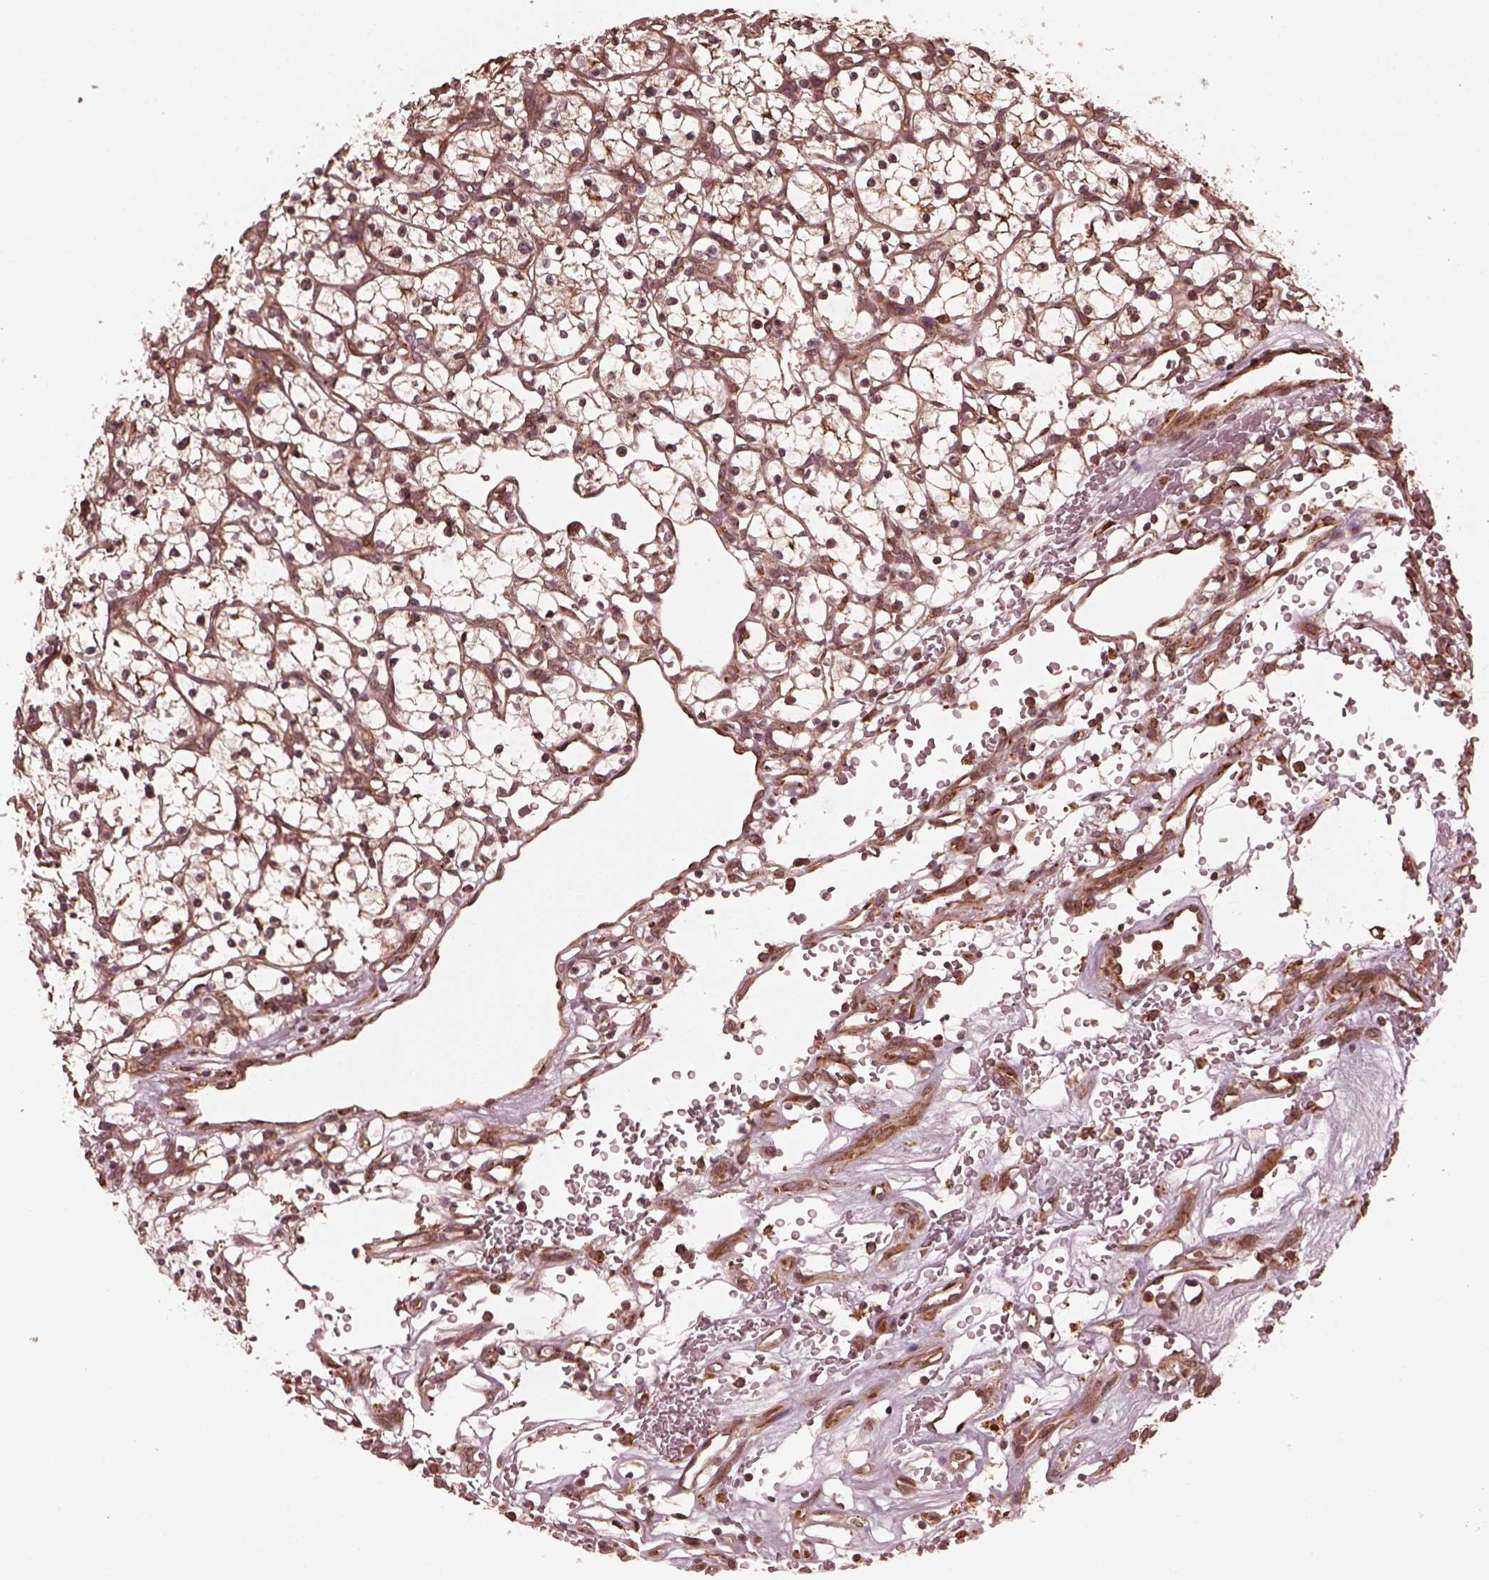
{"staining": {"intensity": "moderate", "quantity": ">75%", "location": "cytoplasmic/membranous"}, "tissue": "renal cancer", "cell_type": "Tumor cells", "image_type": "cancer", "snomed": [{"axis": "morphology", "description": "Adenocarcinoma, NOS"}, {"axis": "topography", "description": "Kidney"}], "caption": "About >75% of tumor cells in renal cancer (adenocarcinoma) display moderate cytoplasmic/membranous protein expression as visualized by brown immunohistochemical staining.", "gene": "ZNF292", "patient": {"sex": "female", "age": 64}}